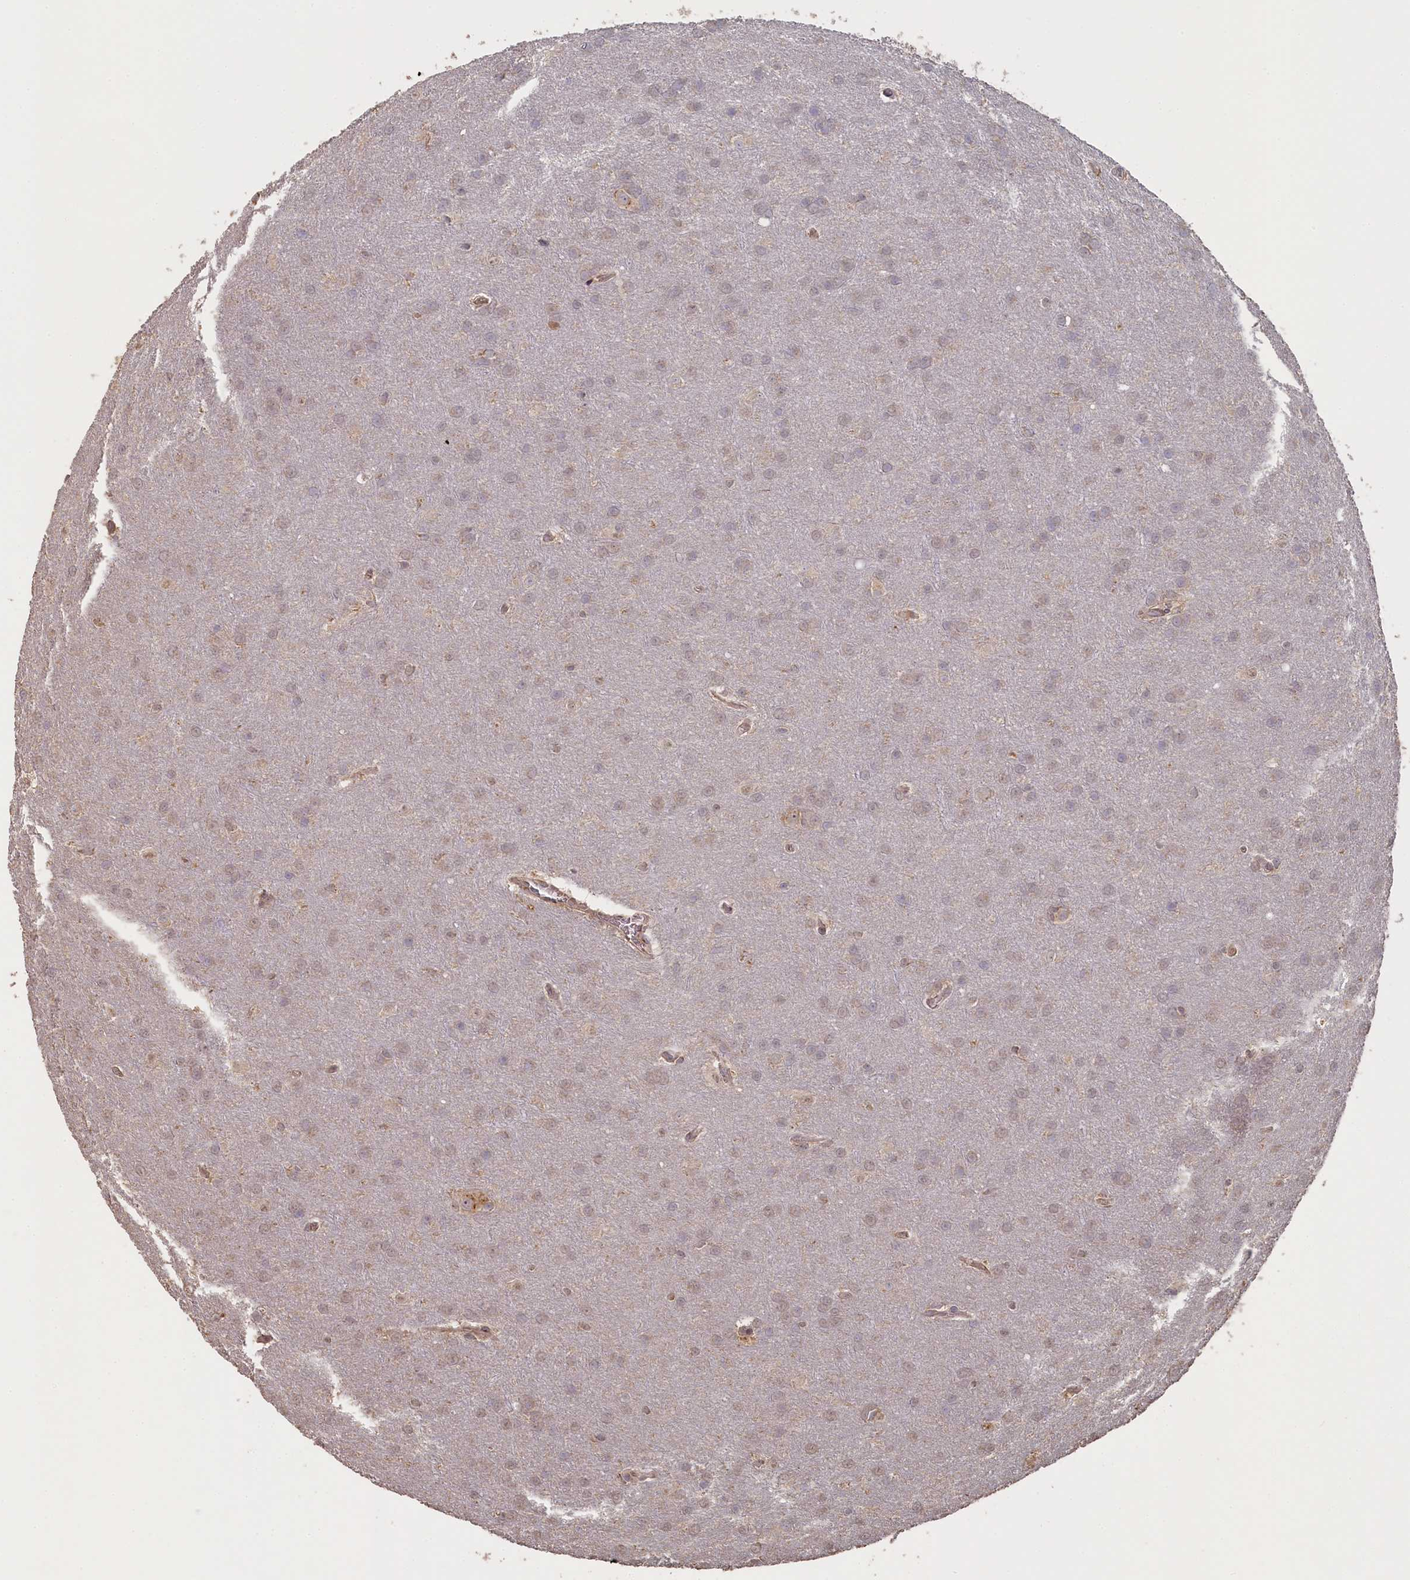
{"staining": {"intensity": "weak", "quantity": "<25%", "location": "nuclear"}, "tissue": "glioma", "cell_type": "Tumor cells", "image_type": "cancer", "snomed": [{"axis": "morphology", "description": "Glioma, malignant, Low grade"}, {"axis": "topography", "description": "Brain"}], "caption": "Immunohistochemistry image of glioma stained for a protein (brown), which shows no positivity in tumor cells.", "gene": "STX16", "patient": {"sex": "female", "age": 32}}